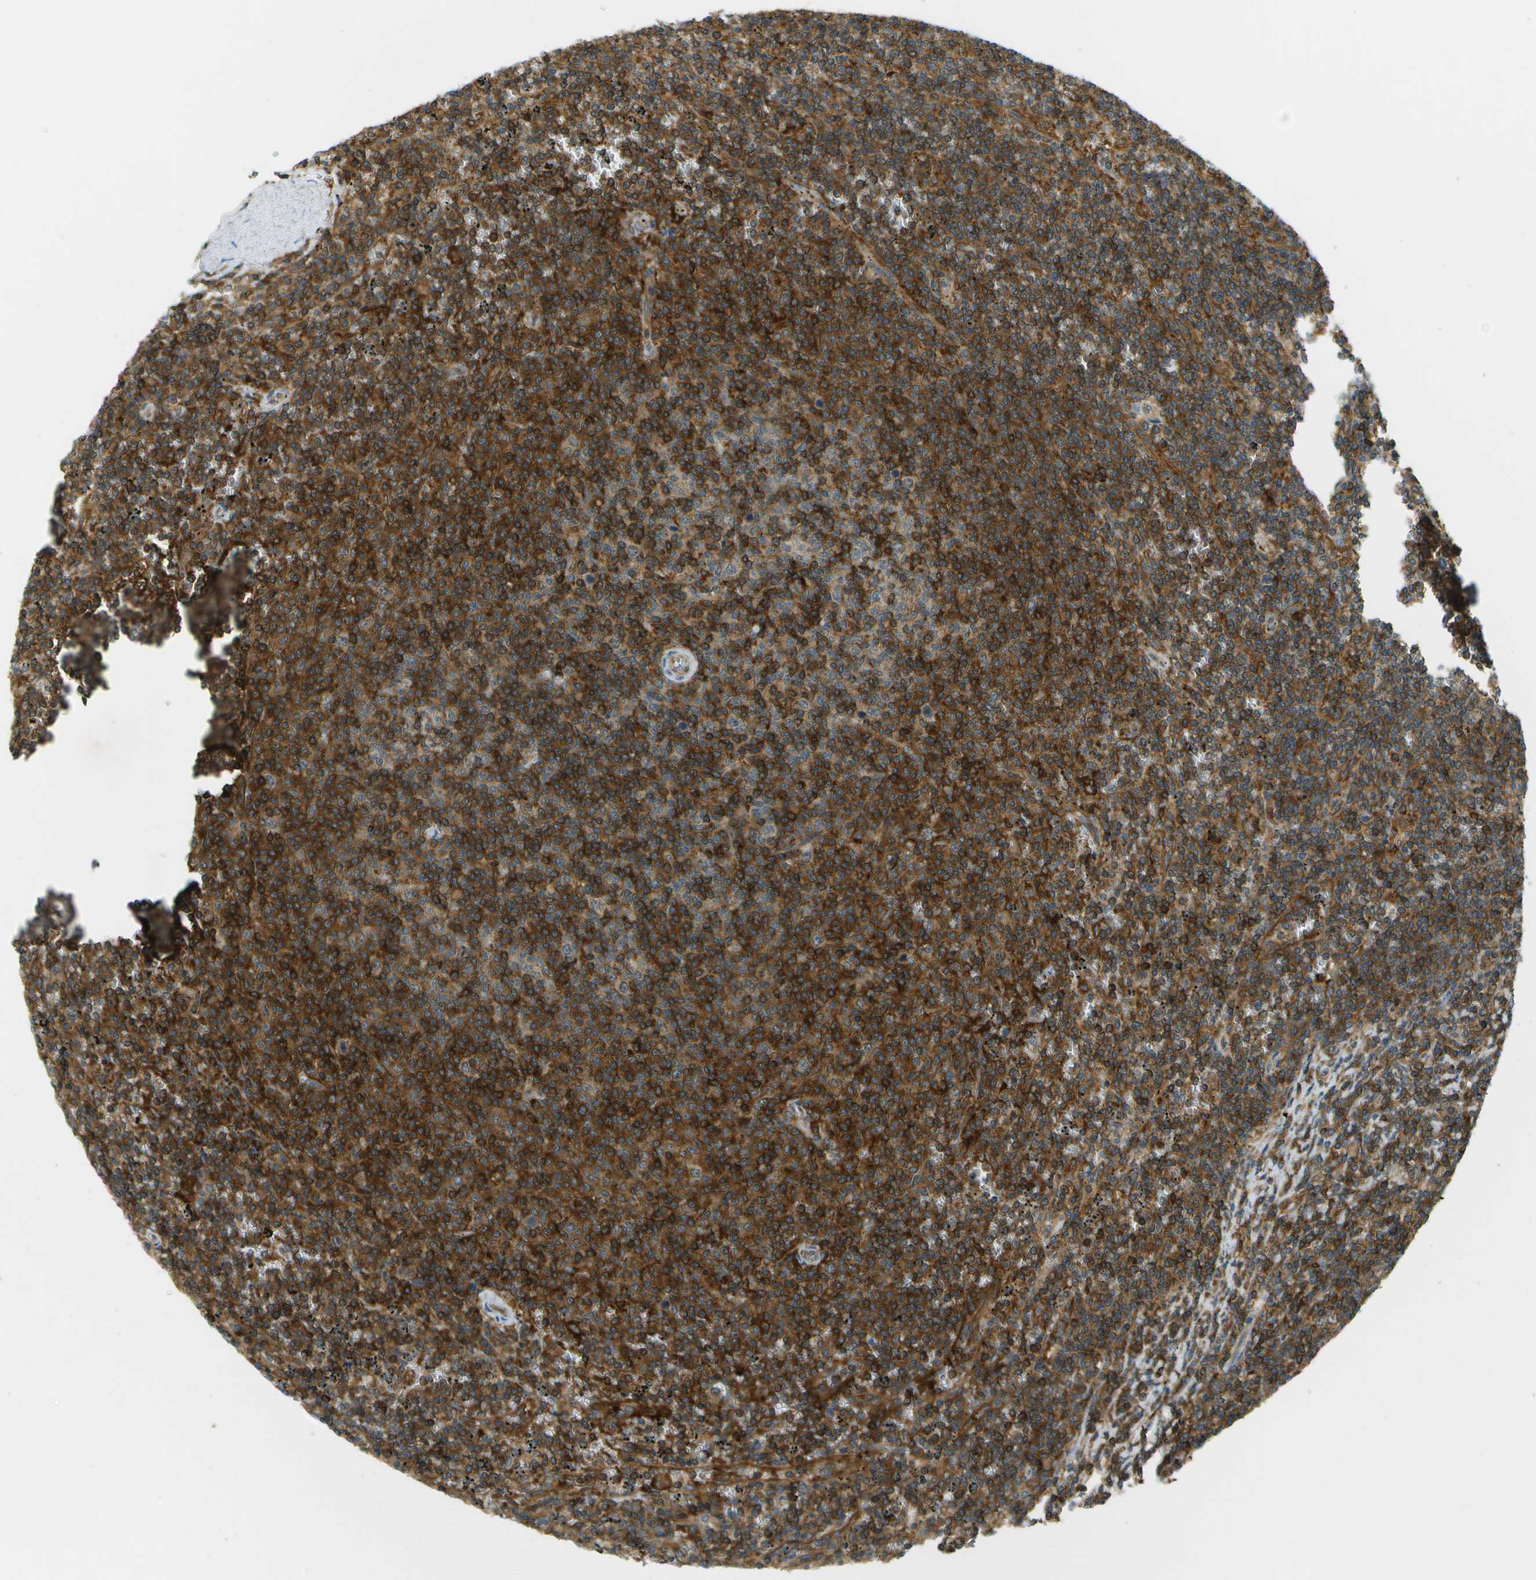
{"staining": {"intensity": "strong", "quantity": ">75%", "location": "cytoplasmic/membranous"}, "tissue": "lymphoma", "cell_type": "Tumor cells", "image_type": "cancer", "snomed": [{"axis": "morphology", "description": "Malignant lymphoma, non-Hodgkin's type, Low grade"}, {"axis": "topography", "description": "Spleen"}], "caption": "DAB immunohistochemical staining of low-grade malignant lymphoma, non-Hodgkin's type shows strong cytoplasmic/membranous protein positivity in approximately >75% of tumor cells. (DAB (3,3'-diaminobenzidine) = brown stain, brightfield microscopy at high magnification).", "gene": "TMTC1", "patient": {"sex": "female", "age": 50}}